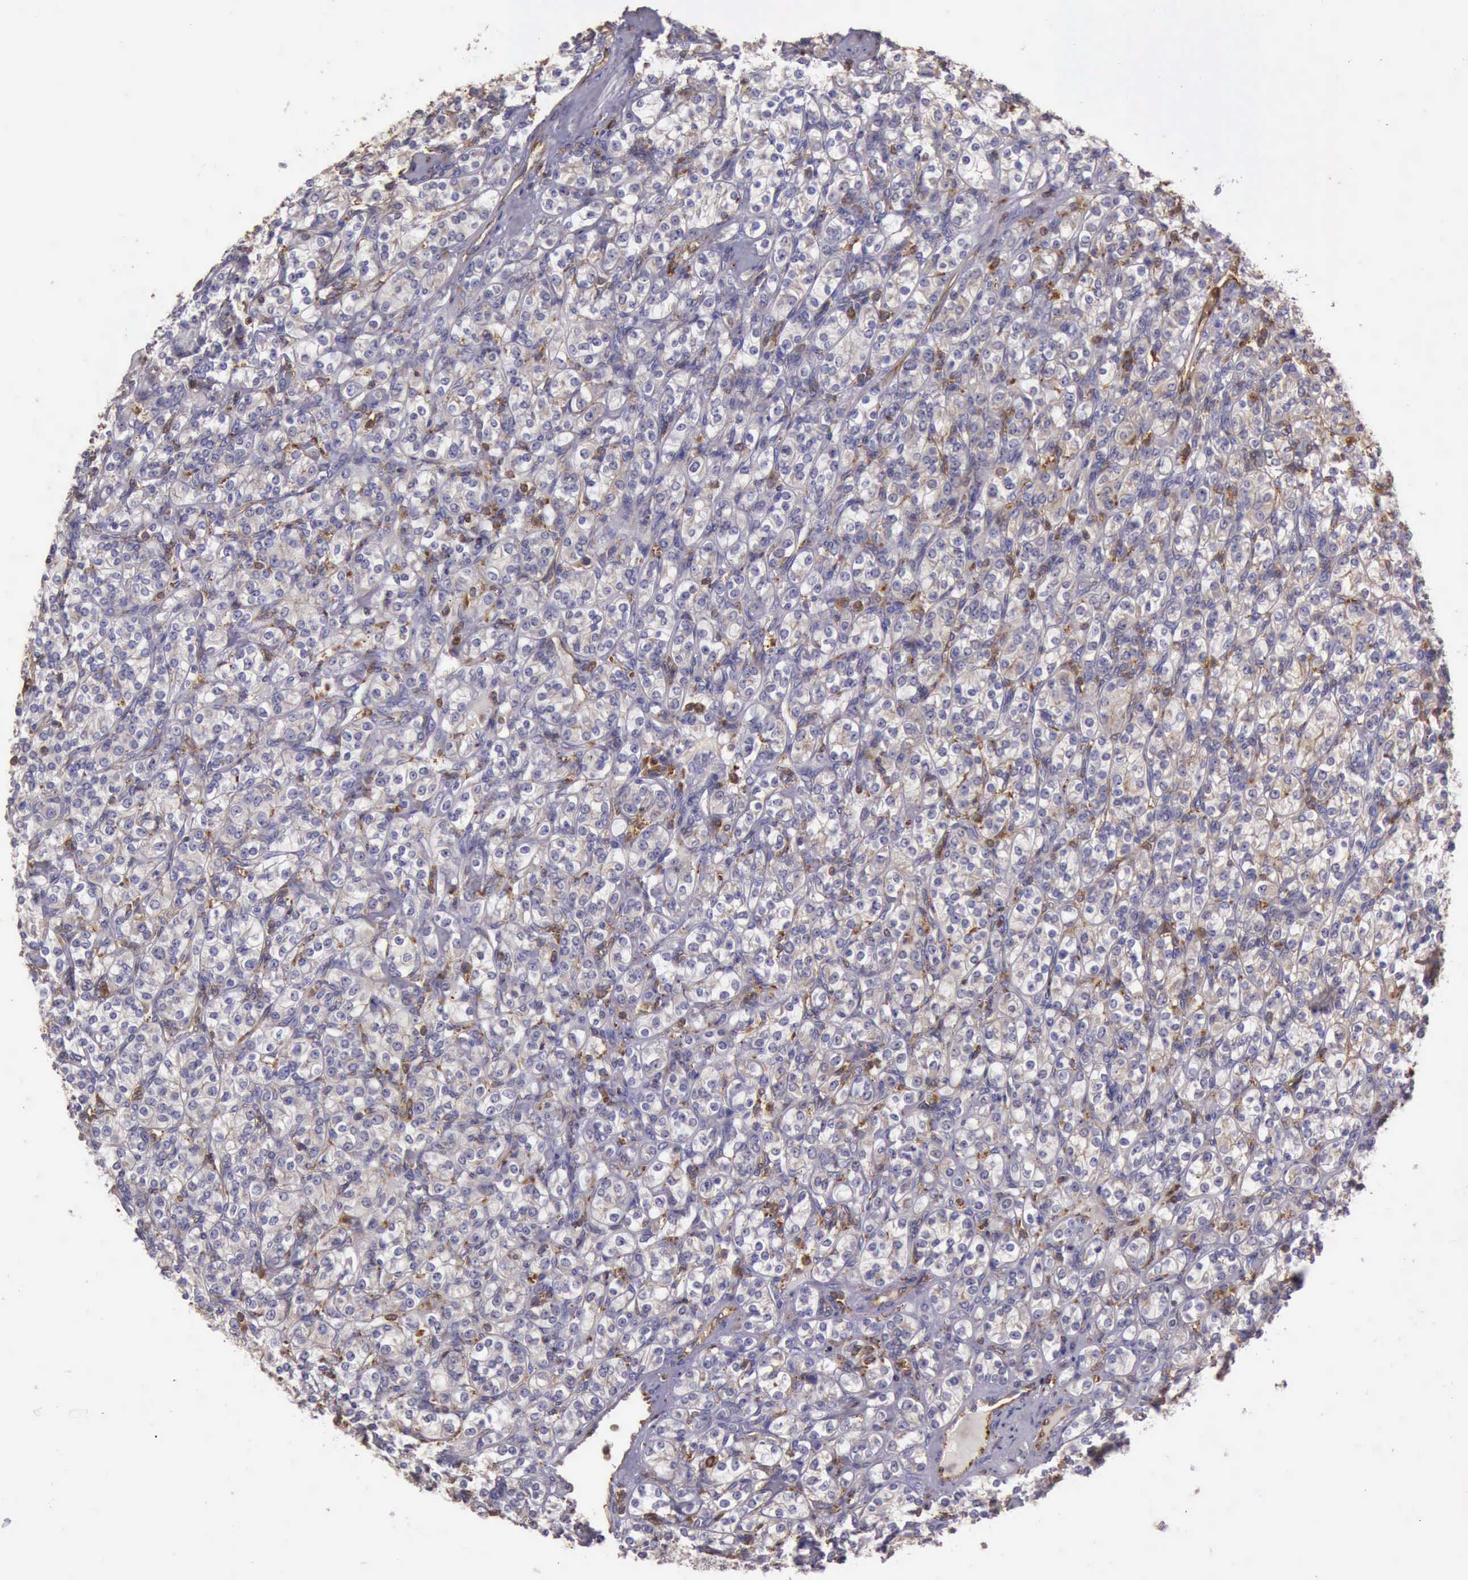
{"staining": {"intensity": "negative", "quantity": "none", "location": "none"}, "tissue": "renal cancer", "cell_type": "Tumor cells", "image_type": "cancer", "snomed": [{"axis": "morphology", "description": "Adenocarcinoma, NOS"}, {"axis": "topography", "description": "Kidney"}], "caption": "High power microscopy histopathology image of an IHC micrograph of renal cancer, revealing no significant staining in tumor cells.", "gene": "ARHGAP4", "patient": {"sex": "male", "age": 77}}